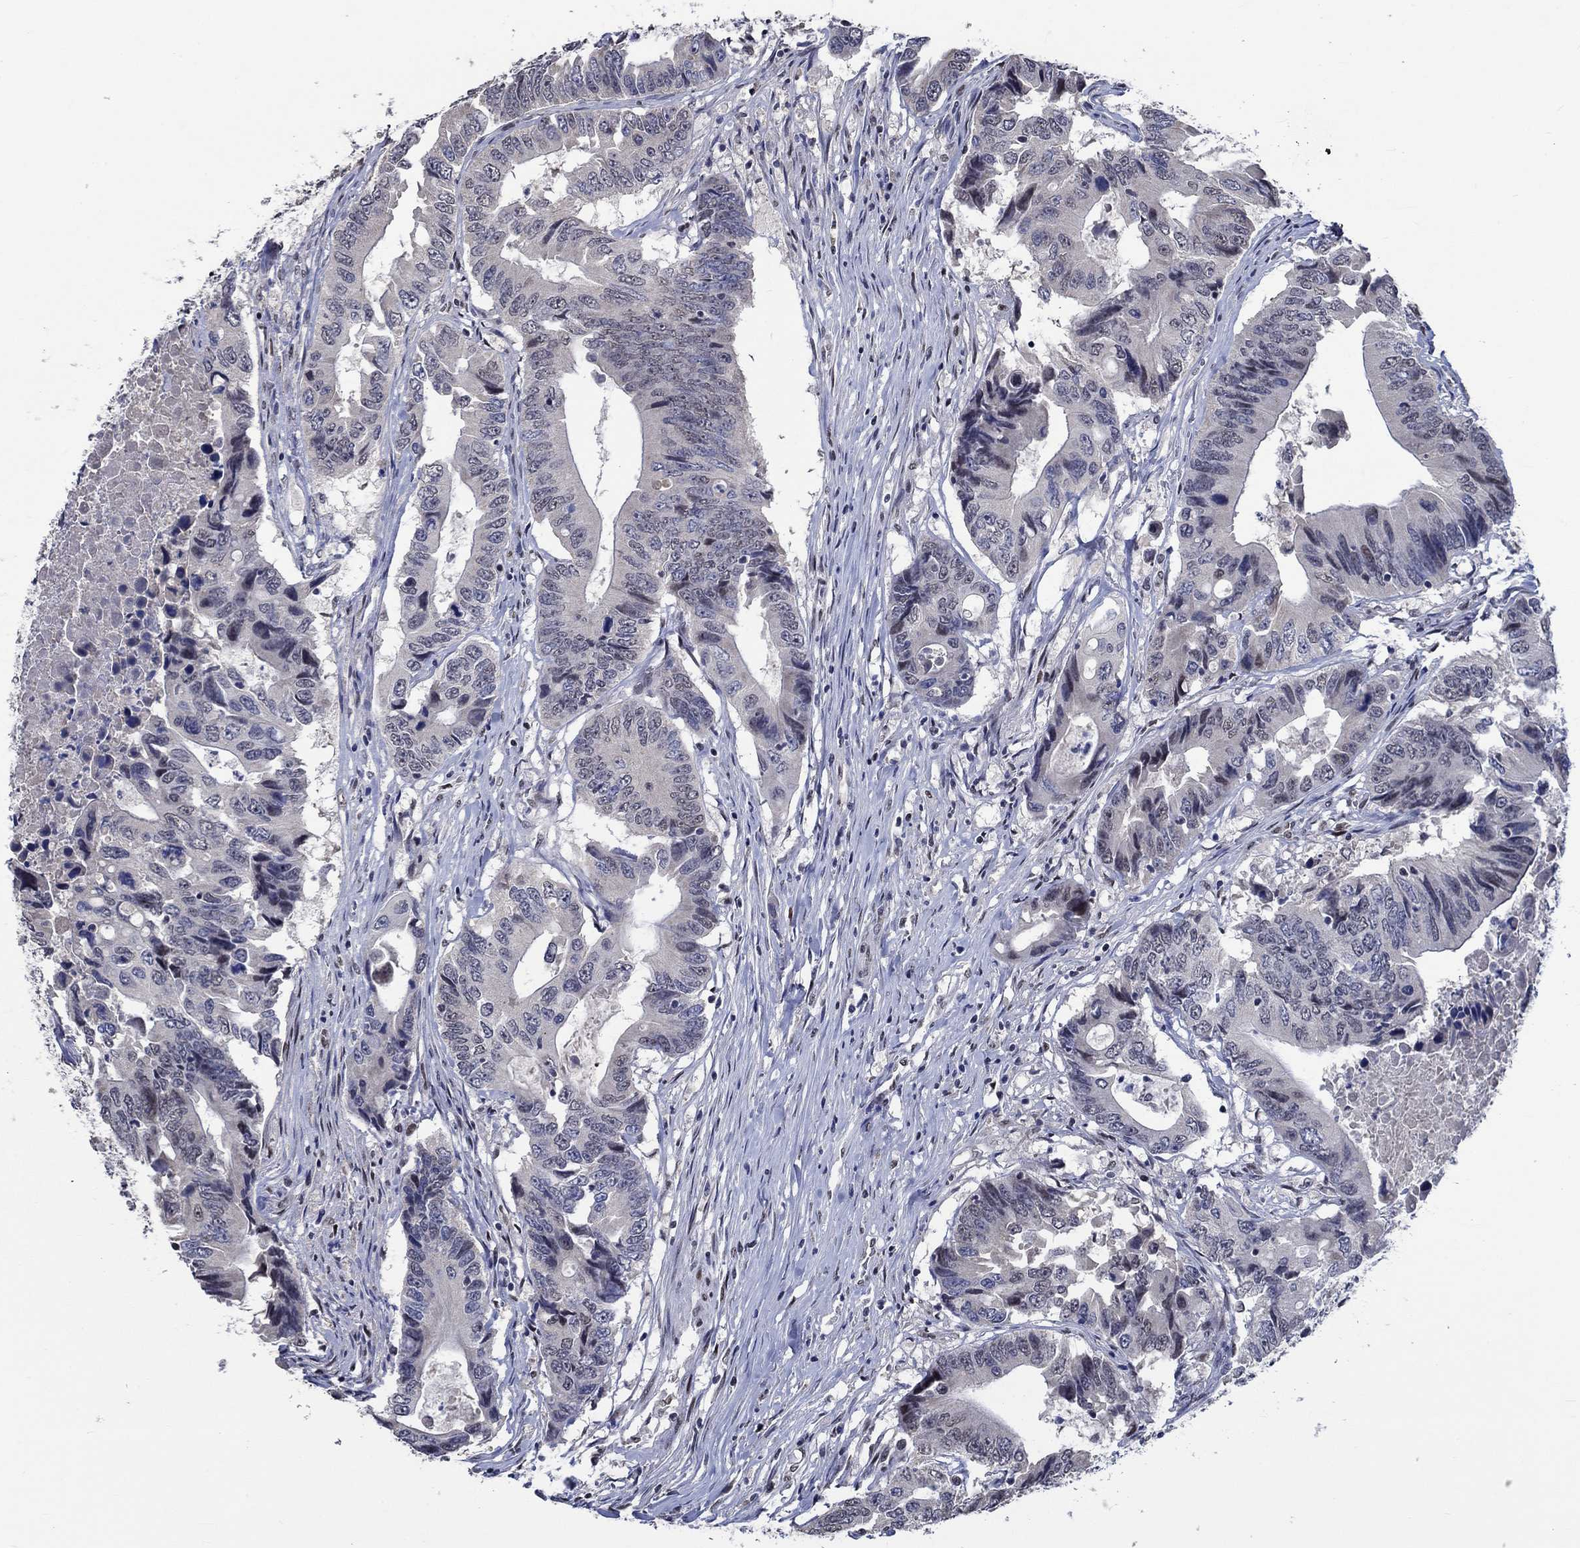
{"staining": {"intensity": "negative", "quantity": "none", "location": "none"}, "tissue": "colorectal cancer", "cell_type": "Tumor cells", "image_type": "cancer", "snomed": [{"axis": "morphology", "description": "Adenocarcinoma, NOS"}, {"axis": "topography", "description": "Colon"}], "caption": "Immunohistochemistry (IHC) histopathology image of human colorectal adenocarcinoma stained for a protein (brown), which demonstrates no staining in tumor cells.", "gene": "HTN1", "patient": {"sex": "female", "age": 90}}